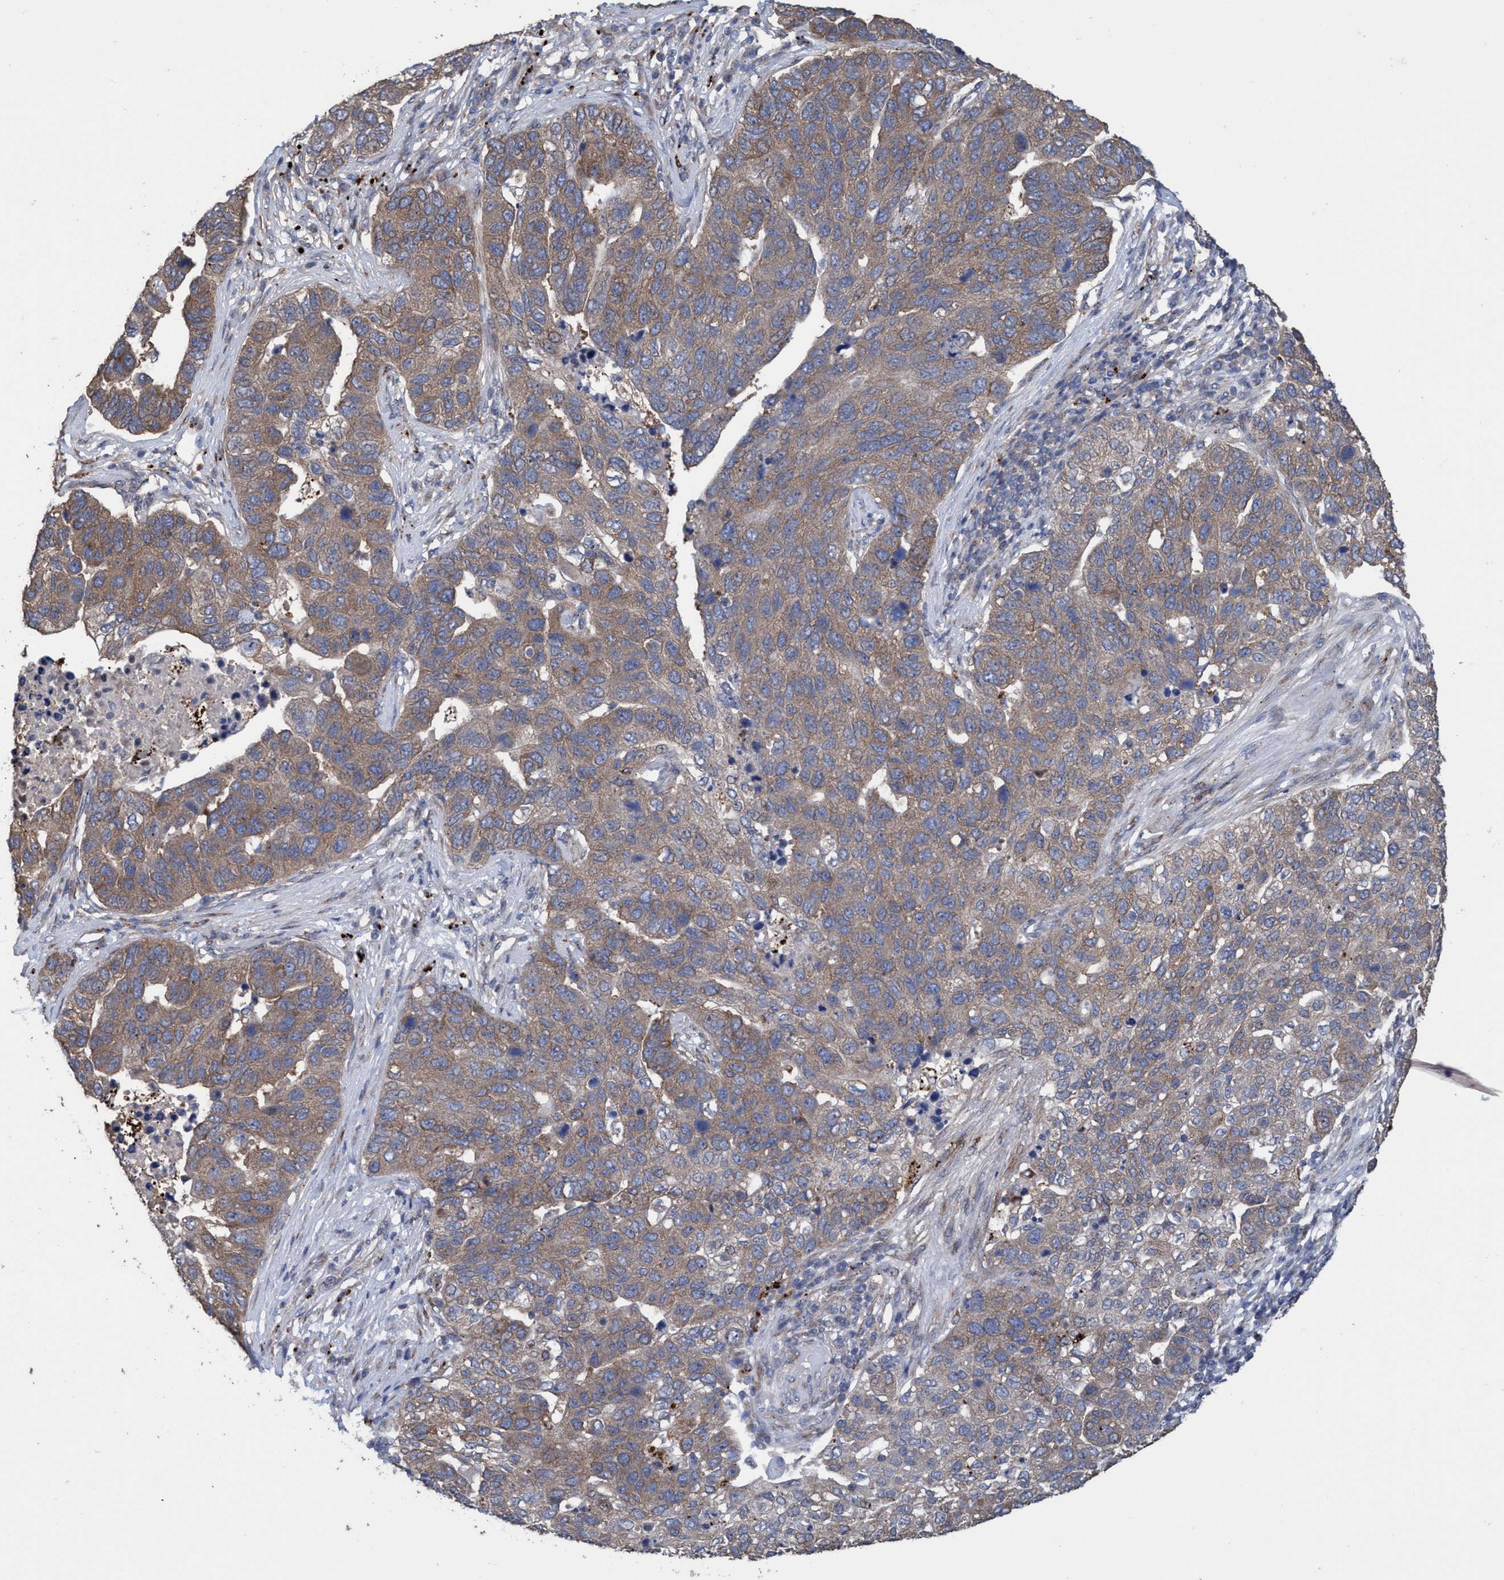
{"staining": {"intensity": "weak", "quantity": "25%-75%", "location": "cytoplasmic/membranous"}, "tissue": "pancreatic cancer", "cell_type": "Tumor cells", "image_type": "cancer", "snomed": [{"axis": "morphology", "description": "Adenocarcinoma, NOS"}, {"axis": "topography", "description": "Pancreas"}], "caption": "Brown immunohistochemical staining in human pancreatic cancer (adenocarcinoma) demonstrates weak cytoplasmic/membranous expression in about 25%-75% of tumor cells.", "gene": "BBS9", "patient": {"sex": "female", "age": 61}}